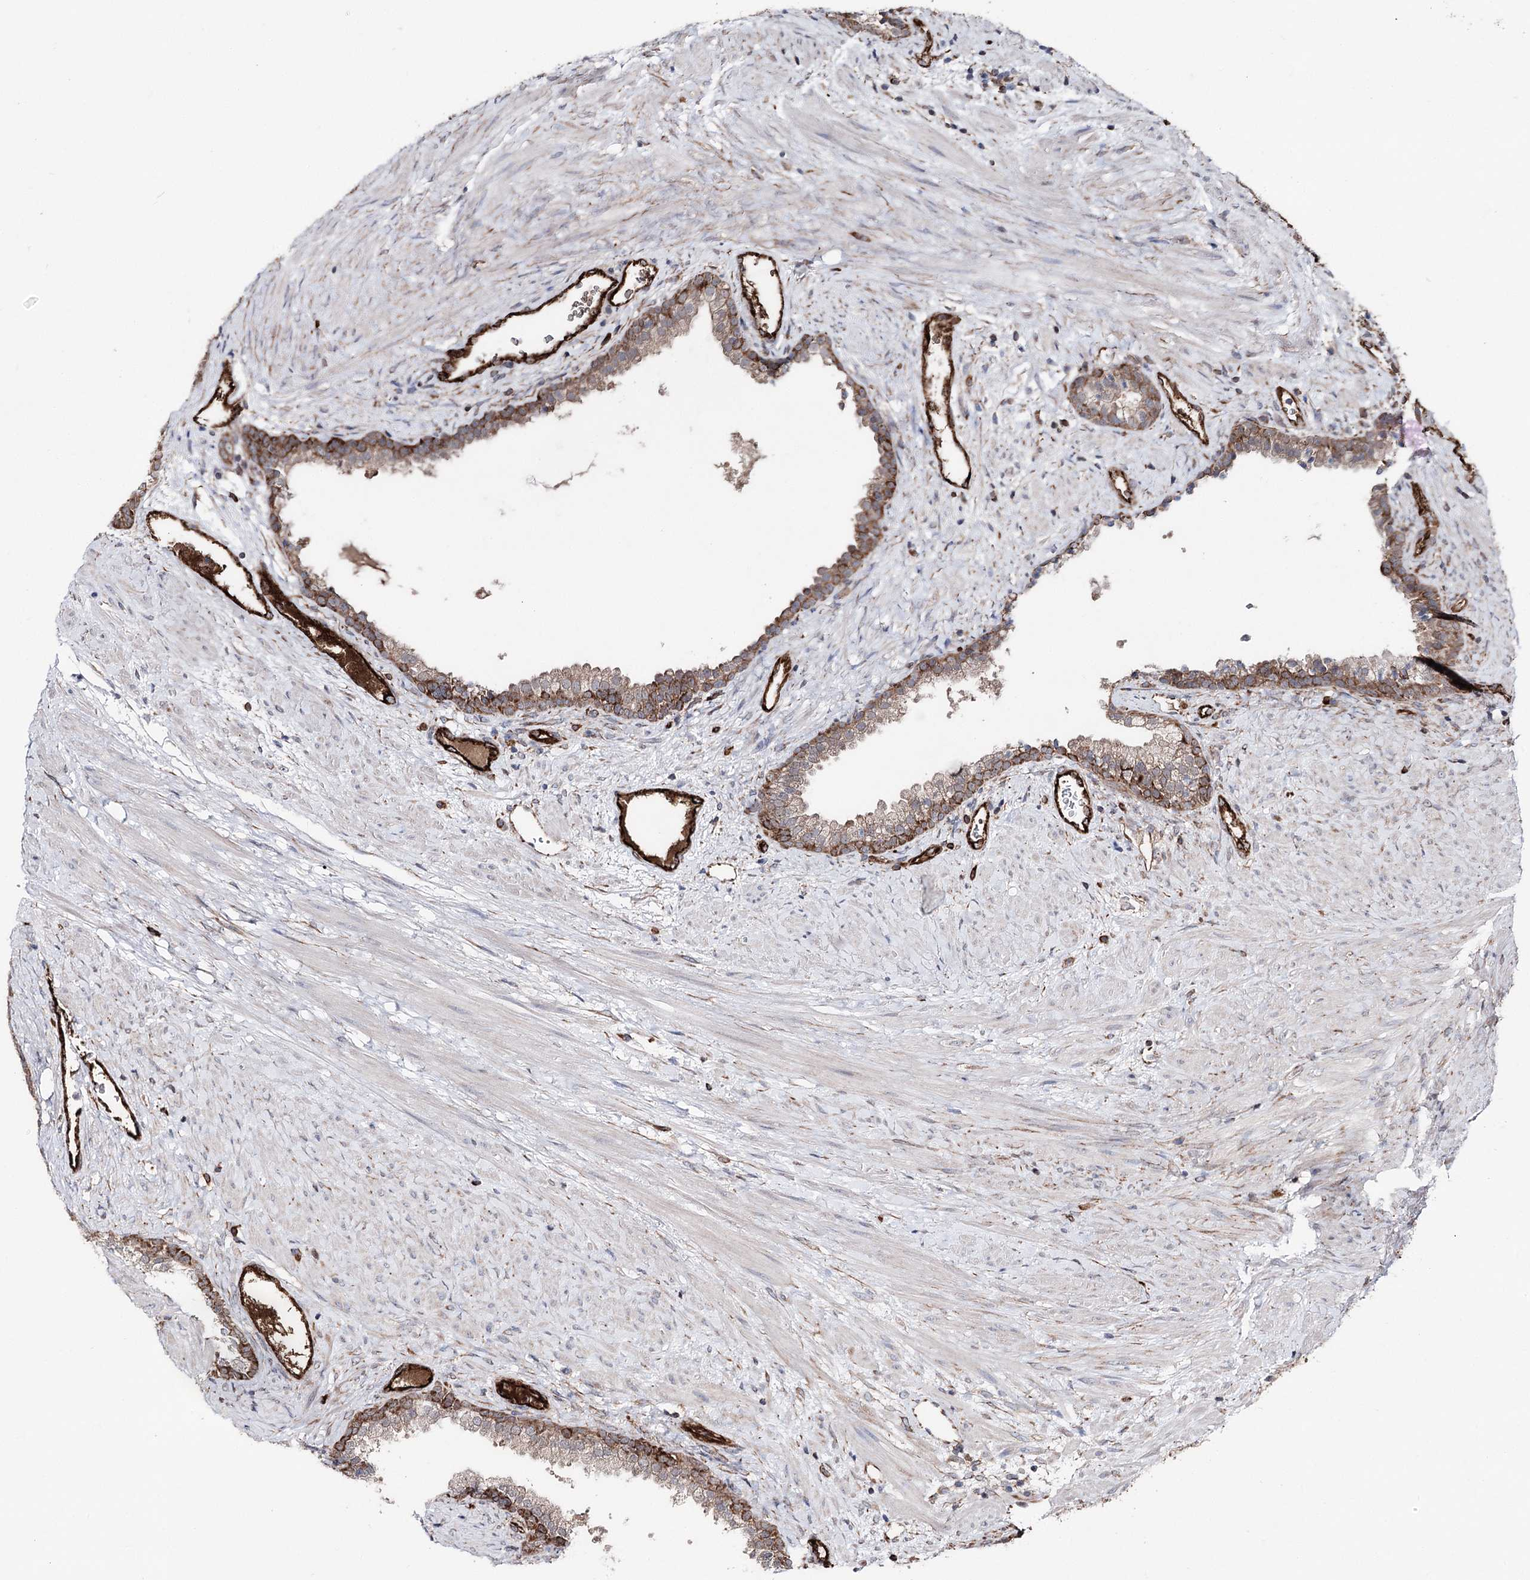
{"staining": {"intensity": "moderate", "quantity": "25%-75%", "location": "cytoplasmic/membranous"}, "tissue": "prostate", "cell_type": "Glandular cells", "image_type": "normal", "snomed": [{"axis": "morphology", "description": "Normal tissue, NOS"}, {"axis": "topography", "description": "Prostate"}], "caption": "Protein expression analysis of normal prostate shows moderate cytoplasmic/membranous expression in about 25%-75% of glandular cells. Using DAB (3,3'-diaminobenzidine) (brown) and hematoxylin (blue) stains, captured at high magnification using brightfield microscopy.", "gene": "MIB1", "patient": {"sex": "male", "age": 76}}